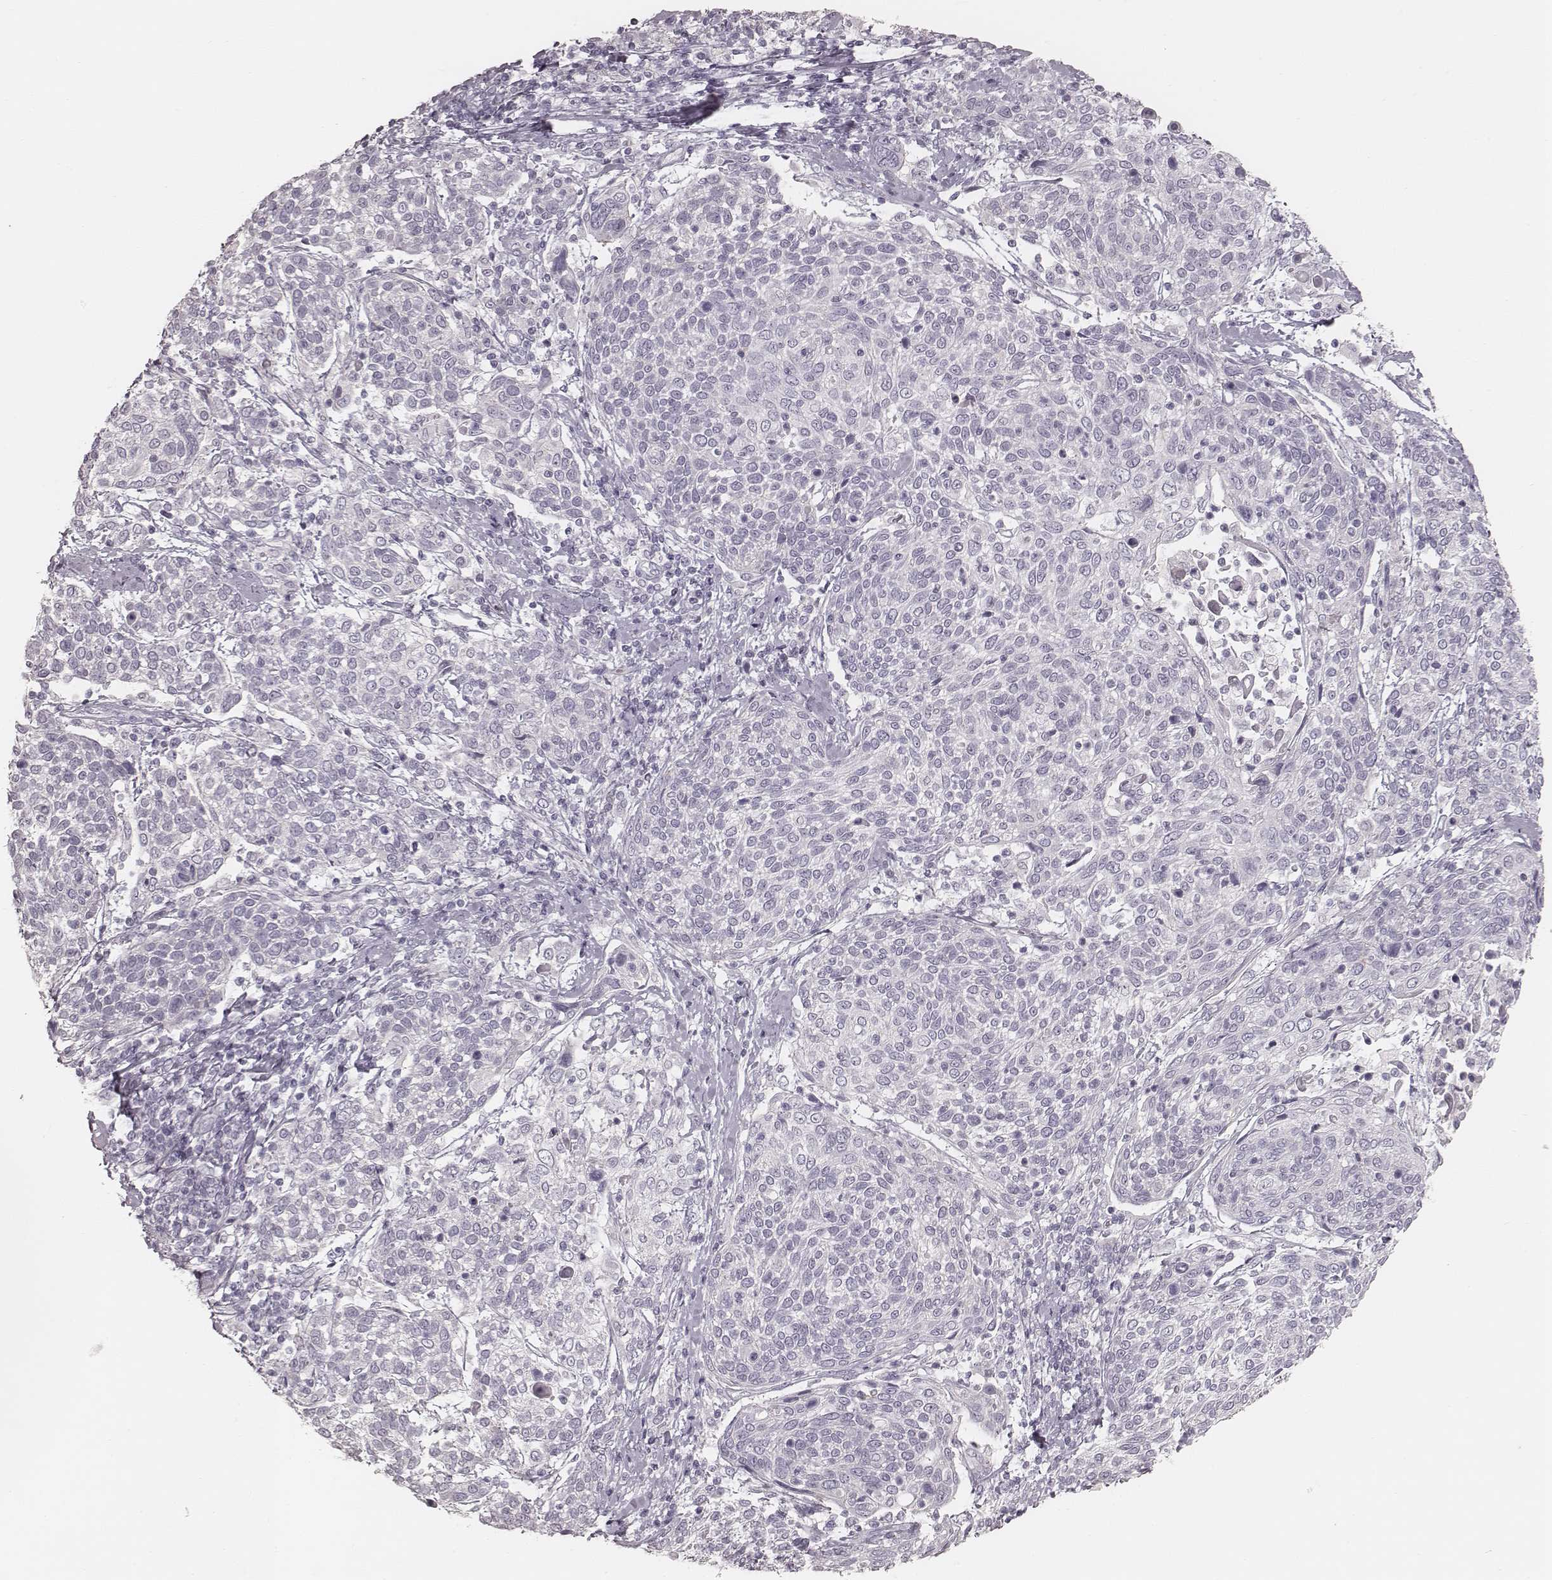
{"staining": {"intensity": "negative", "quantity": "none", "location": "none"}, "tissue": "cervical cancer", "cell_type": "Tumor cells", "image_type": "cancer", "snomed": [{"axis": "morphology", "description": "Squamous cell carcinoma, NOS"}, {"axis": "topography", "description": "Cervix"}], "caption": "Micrograph shows no significant protein staining in tumor cells of cervical cancer. (Brightfield microscopy of DAB immunohistochemistry (IHC) at high magnification).", "gene": "KRT26", "patient": {"sex": "female", "age": 61}}